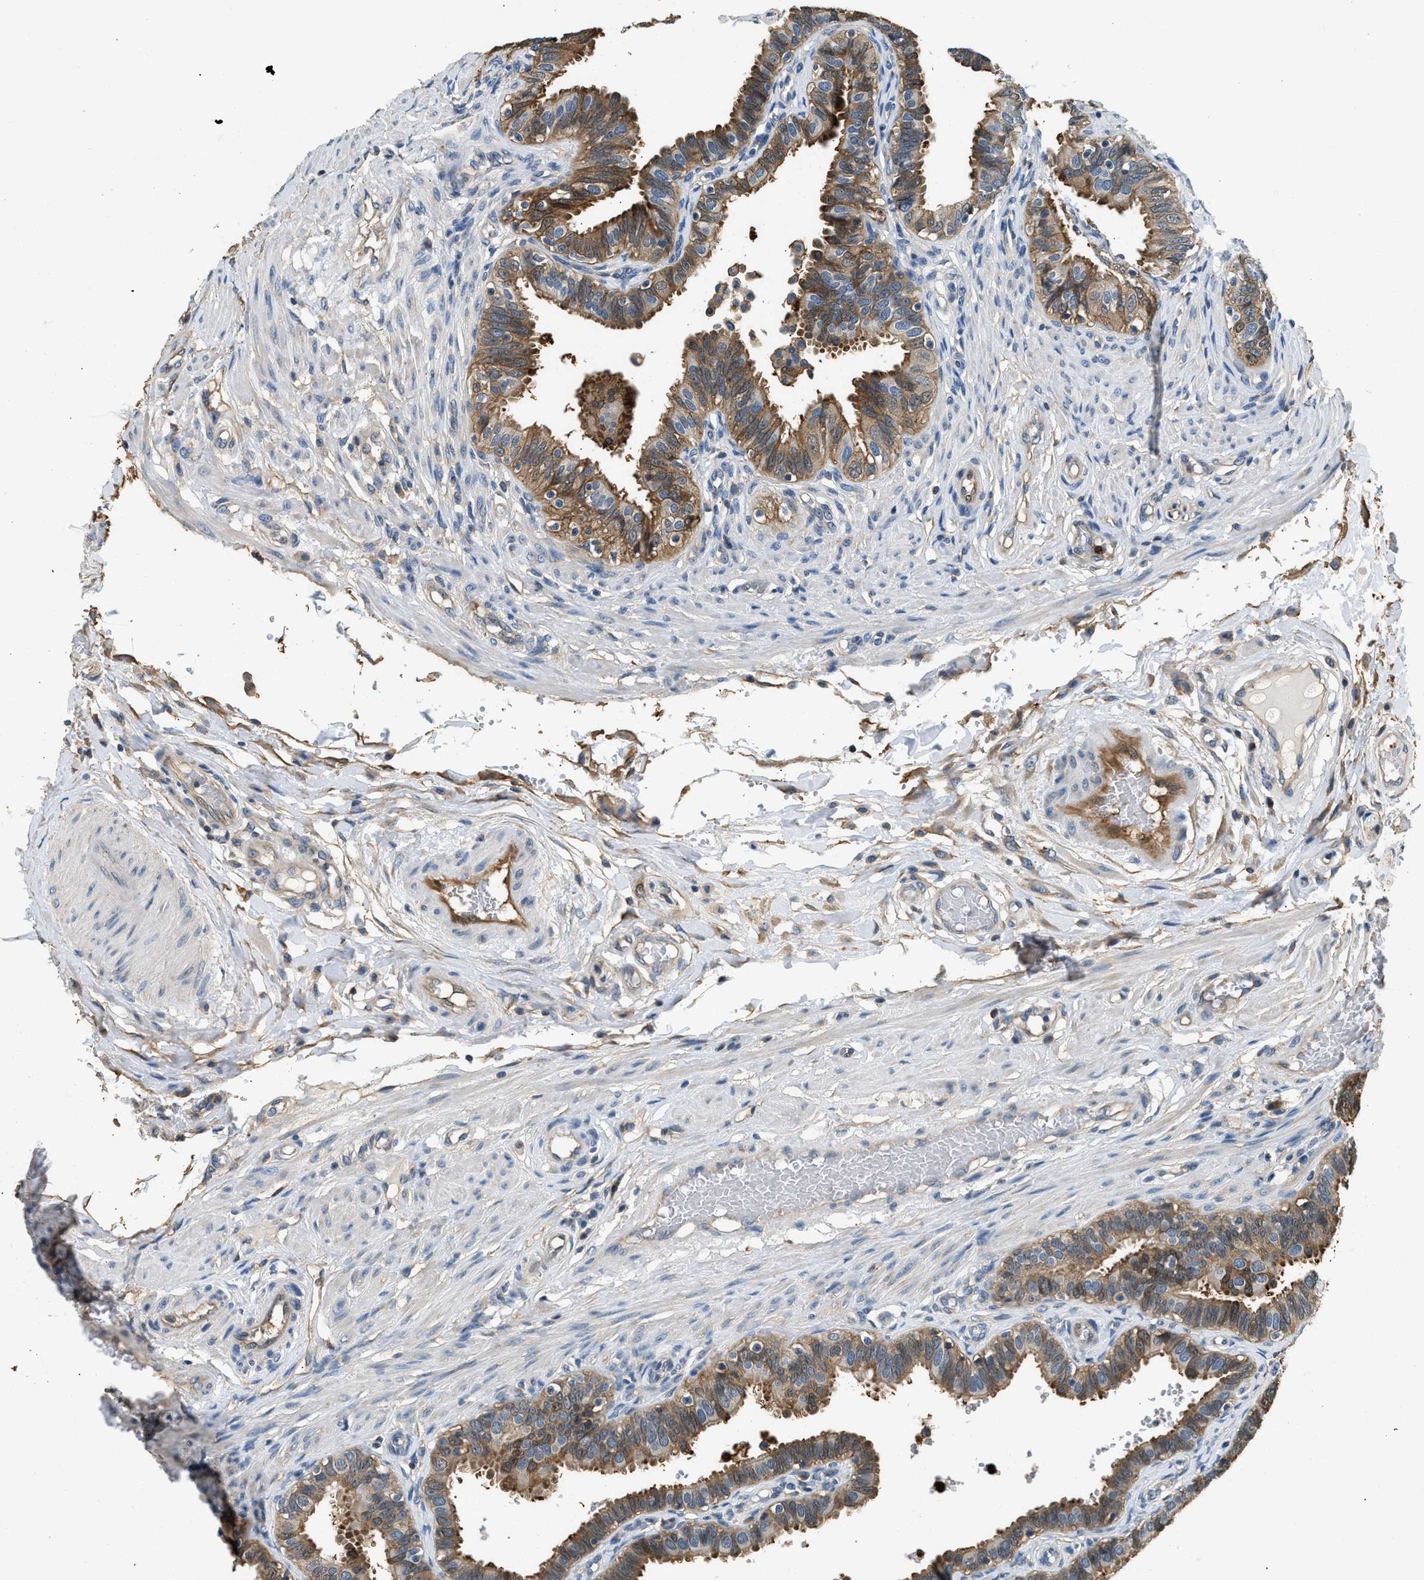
{"staining": {"intensity": "moderate", "quantity": ">75%", "location": "cytoplasmic/membranous"}, "tissue": "fallopian tube", "cell_type": "Glandular cells", "image_type": "normal", "snomed": [{"axis": "morphology", "description": "Normal tissue, NOS"}, {"axis": "topography", "description": "Fallopian tube"}, {"axis": "topography", "description": "Placenta"}], "caption": "Brown immunohistochemical staining in benign human fallopian tube demonstrates moderate cytoplasmic/membranous staining in approximately >75% of glandular cells. (Stains: DAB in brown, nuclei in blue, Microscopy: brightfield microscopy at high magnification).", "gene": "ANXA3", "patient": {"sex": "female", "age": 34}}